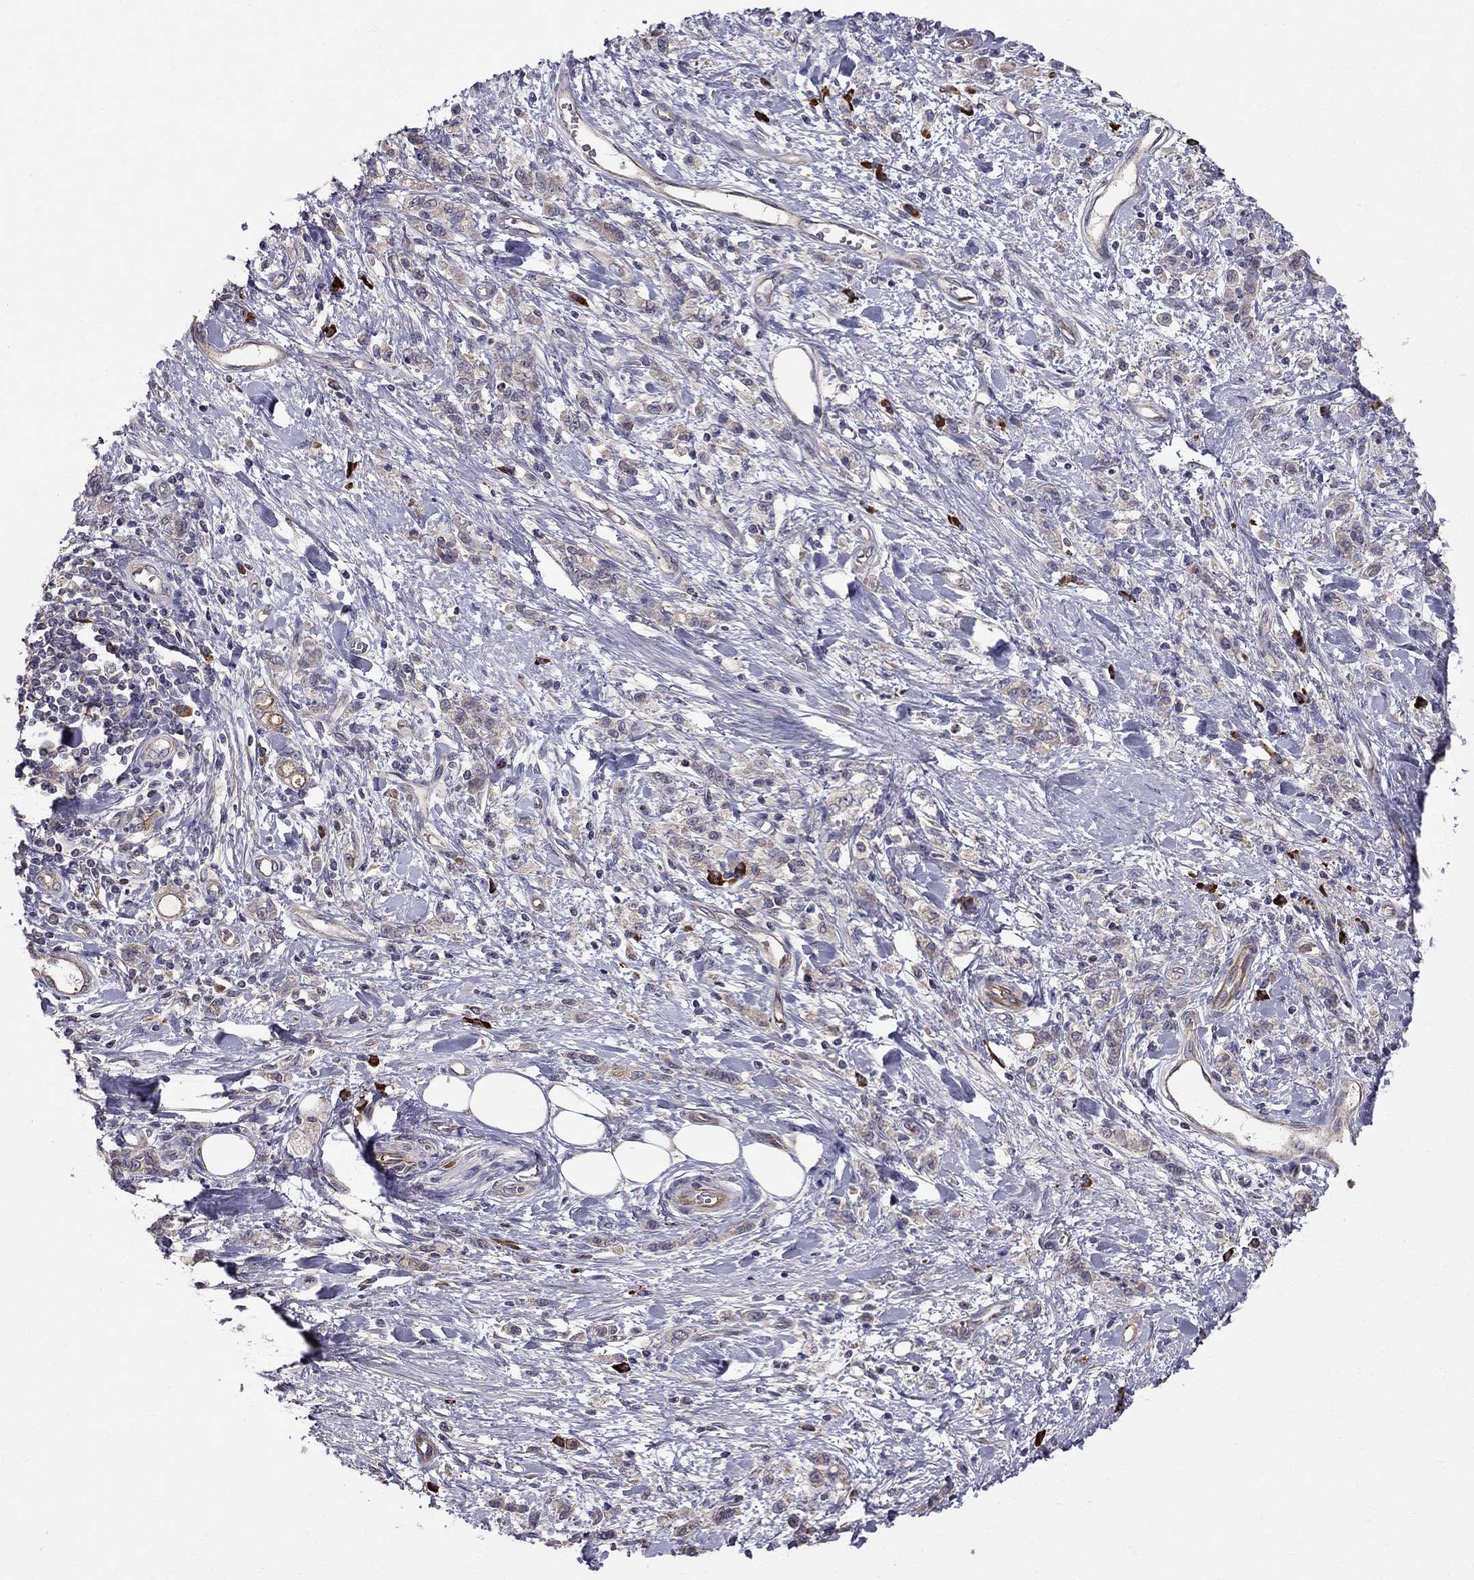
{"staining": {"intensity": "moderate", "quantity": "<25%", "location": "cytoplasmic/membranous"}, "tissue": "stomach cancer", "cell_type": "Tumor cells", "image_type": "cancer", "snomed": [{"axis": "morphology", "description": "Adenocarcinoma, NOS"}, {"axis": "topography", "description": "Stomach"}], "caption": "This is a histology image of immunohistochemistry staining of stomach cancer, which shows moderate expression in the cytoplasmic/membranous of tumor cells.", "gene": "PIK3CG", "patient": {"sex": "male", "age": 77}}